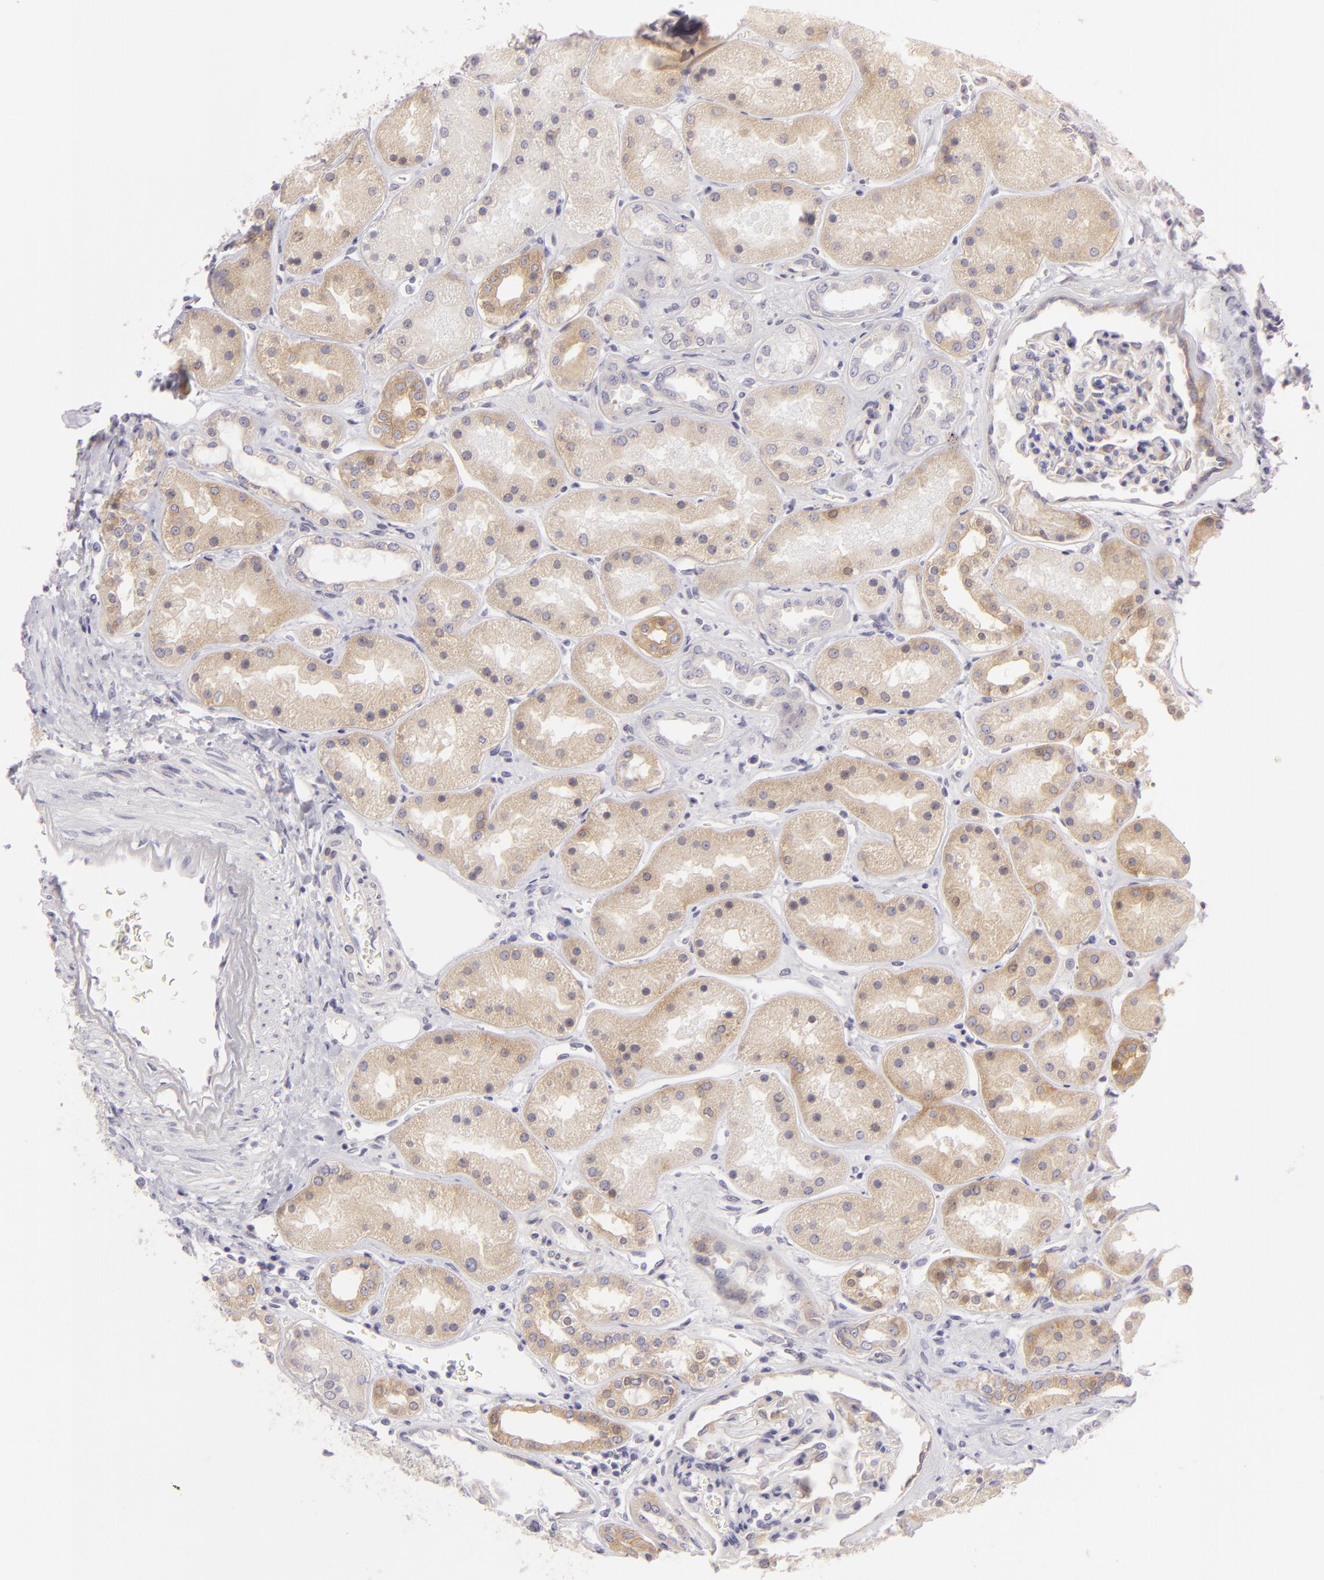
{"staining": {"intensity": "weak", "quantity": "25%-75%", "location": "cytoplasmic/membranous"}, "tissue": "kidney", "cell_type": "Cells in glomeruli", "image_type": "normal", "snomed": [{"axis": "morphology", "description": "Normal tissue, NOS"}, {"axis": "topography", "description": "Kidney"}], "caption": "Immunohistochemistry (IHC) image of unremarkable human kidney stained for a protein (brown), which reveals low levels of weak cytoplasmic/membranous staining in approximately 25%-75% of cells in glomeruli.", "gene": "DLG4", "patient": {"sex": "male", "age": 28}}